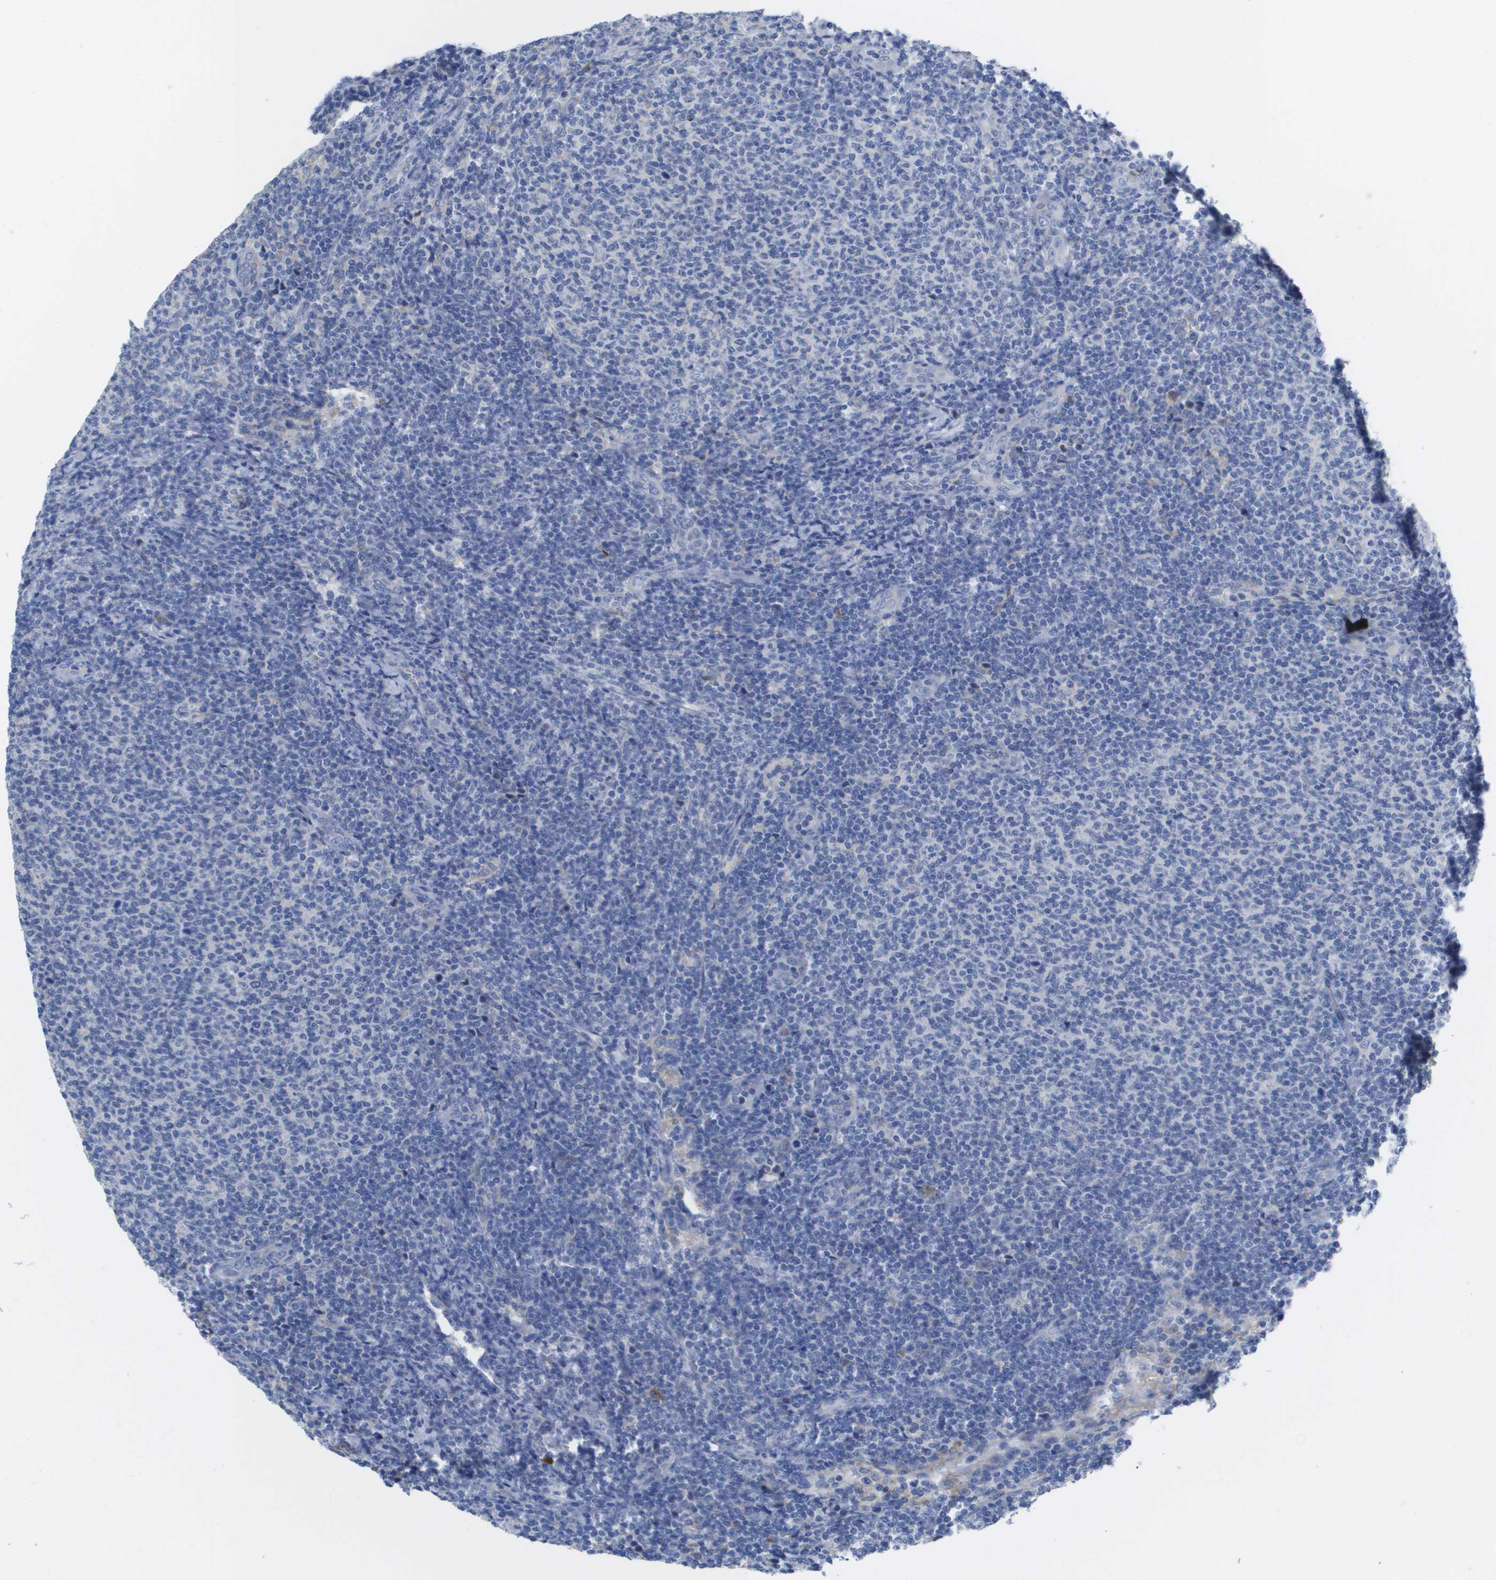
{"staining": {"intensity": "negative", "quantity": "none", "location": "none"}, "tissue": "lymphoma", "cell_type": "Tumor cells", "image_type": "cancer", "snomed": [{"axis": "morphology", "description": "Malignant lymphoma, non-Hodgkin's type, Low grade"}, {"axis": "topography", "description": "Lymph node"}], "caption": "DAB immunohistochemical staining of human lymphoma exhibits no significant expression in tumor cells.", "gene": "SDR42E1", "patient": {"sex": "male", "age": 66}}